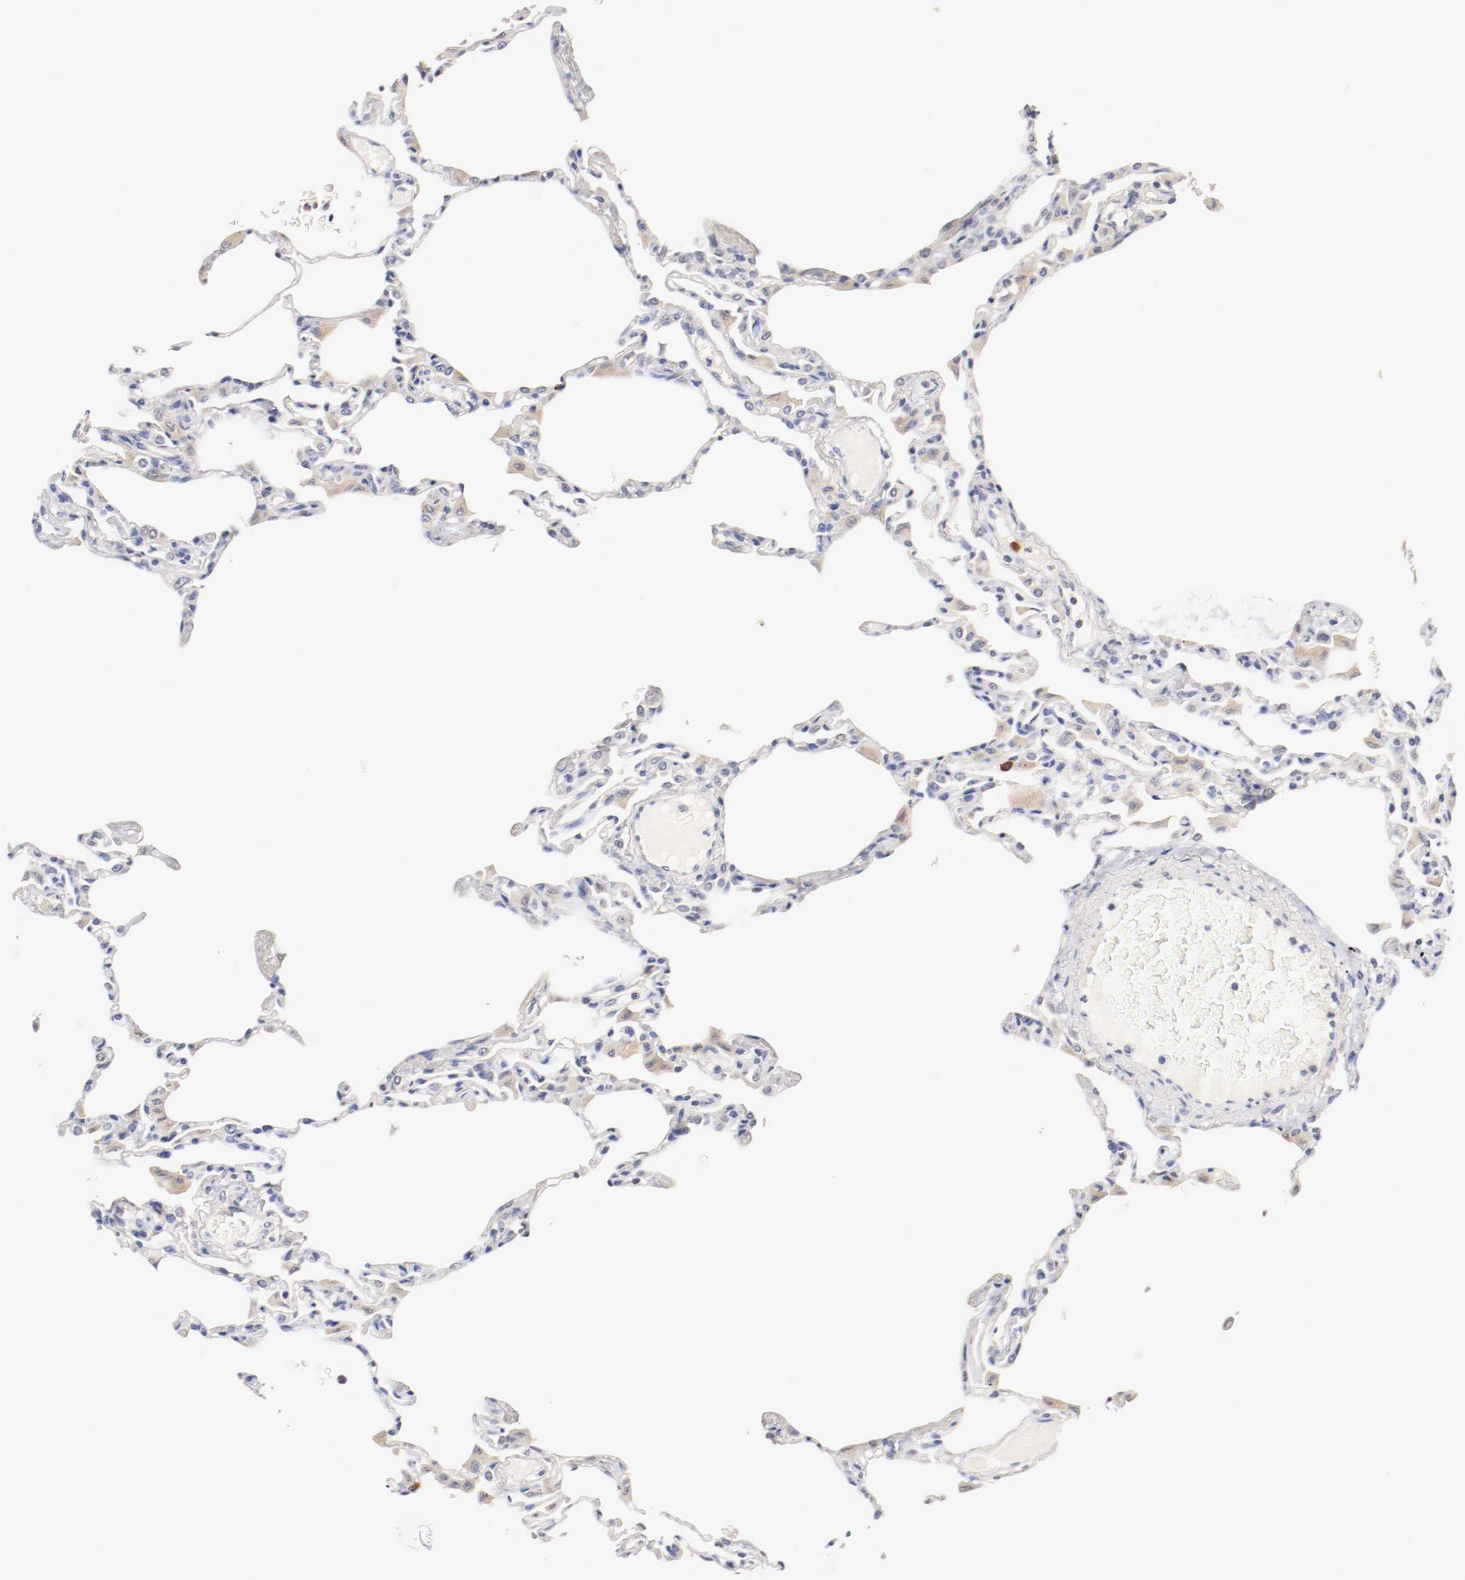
{"staining": {"intensity": "negative", "quantity": "none", "location": "none"}, "tissue": "lung", "cell_type": "Alveolar cells", "image_type": "normal", "snomed": [{"axis": "morphology", "description": "Normal tissue, NOS"}, {"axis": "topography", "description": "Lung"}], "caption": "Lung stained for a protein using immunohistochemistry exhibits no staining alveolar cells.", "gene": "CEBPE", "patient": {"sex": "female", "age": 49}}